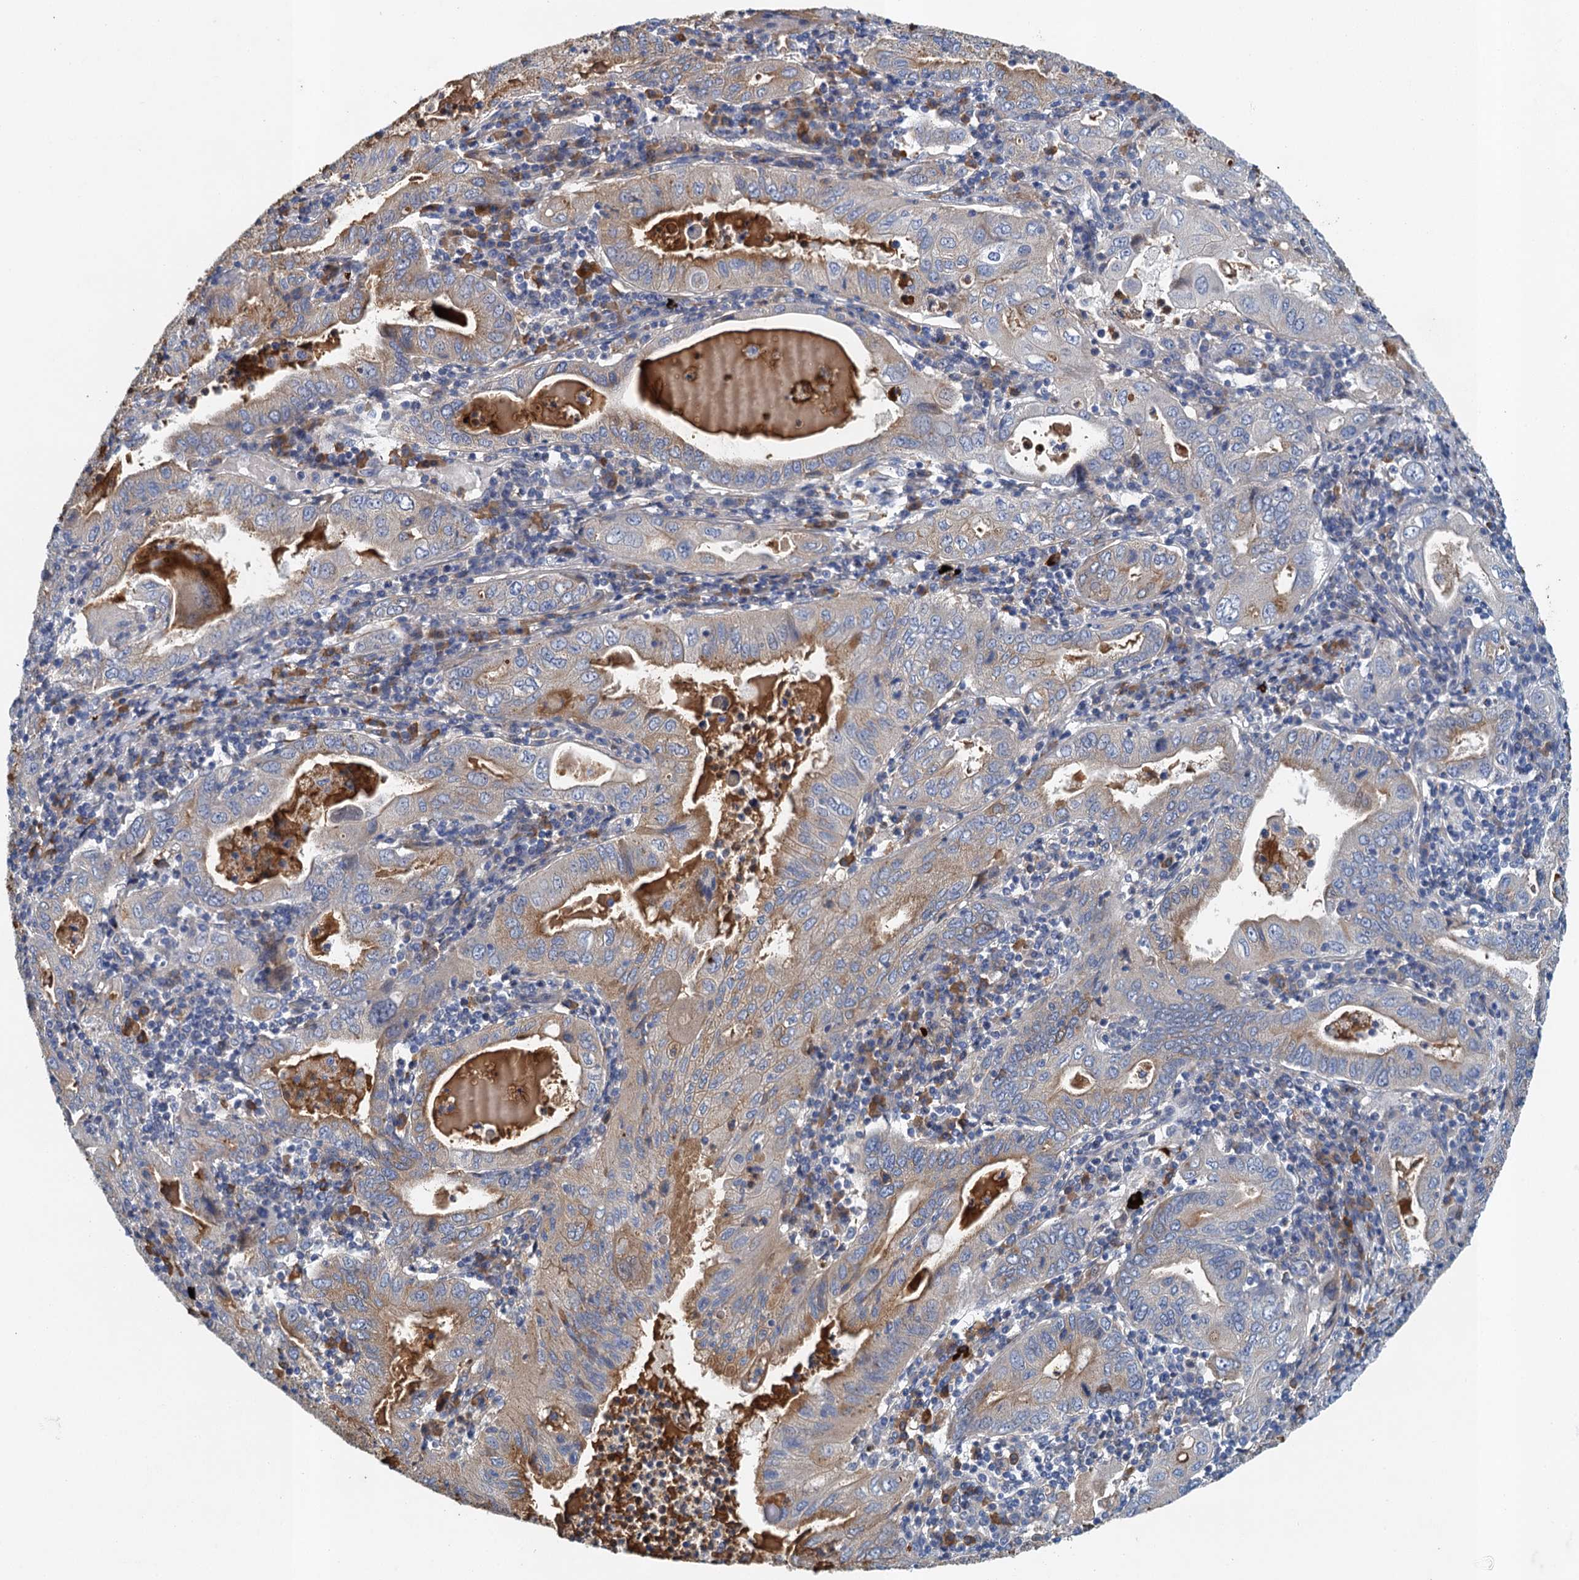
{"staining": {"intensity": "moderate", "quantity": "<25%", "location": "cytoplasmic/membranous"}, "tissue": "stomach cancer", "cell_type": "Tumor cells", "image_type": "cancer", "snomed": [{"axis": "morphology", "description": "Normal tissue, NOS"}, {"axis": "morphology", "description": "Adenocarcinoma, NOS"}, {"axis": "topography", "description": "Esophagus"}, {"axis": "topography", "description": "Stomach, upper"}, {"axis": "topography", "description": "Peripheral nerve tissue"}], "caption": "Human stomach adenocarcinoma stained for a protein (brown) shows moderate cytoplasmic/membranous positive staining in about <25% of tumor cells.", "gene": "TPCN1", "patient": {"sex": "male", "age": 62}}